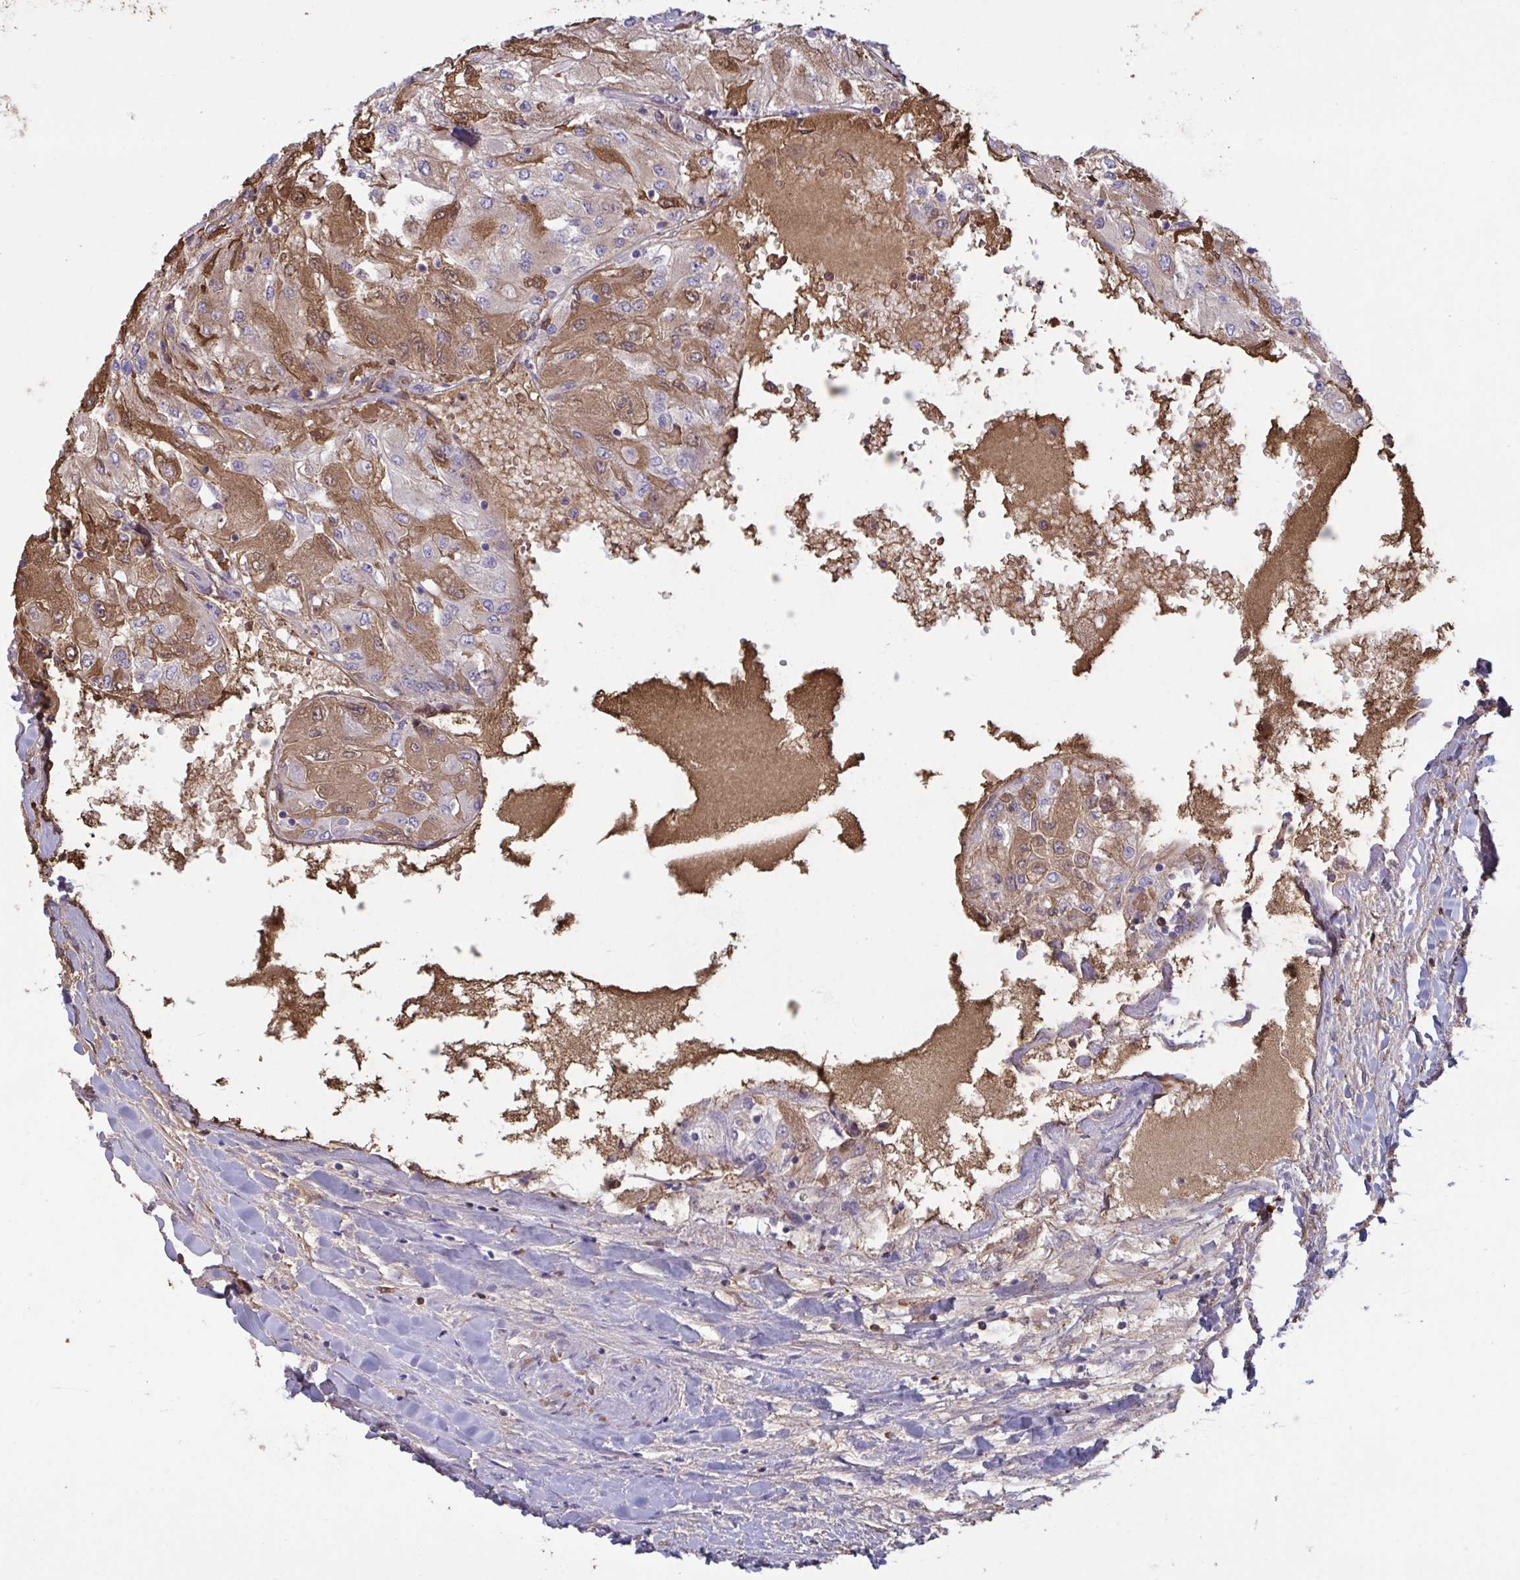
{"staining": {"intensity": "moderate", "quantity": "<25%", "location": "cytoplasmic/membranous"}, "tissue": "renal cancer", "cell_type": "Tumor cells", "image_type": "cancer", "snomed": [{"axis": "morphology", "description": "Adenocarcinoma, NOS"}, {"axis": "topography", "description": "Kidney"}], "caption": "A histopathology image showing moderate cytoplasmic/membranous staining in approximately <25% of tumor cells in renal cancer (adenocarcinoma), as visualized by brown immunohistochemical staining.", "gene": "IL1R1", "patient": {"sex": "male", "age": 80}}